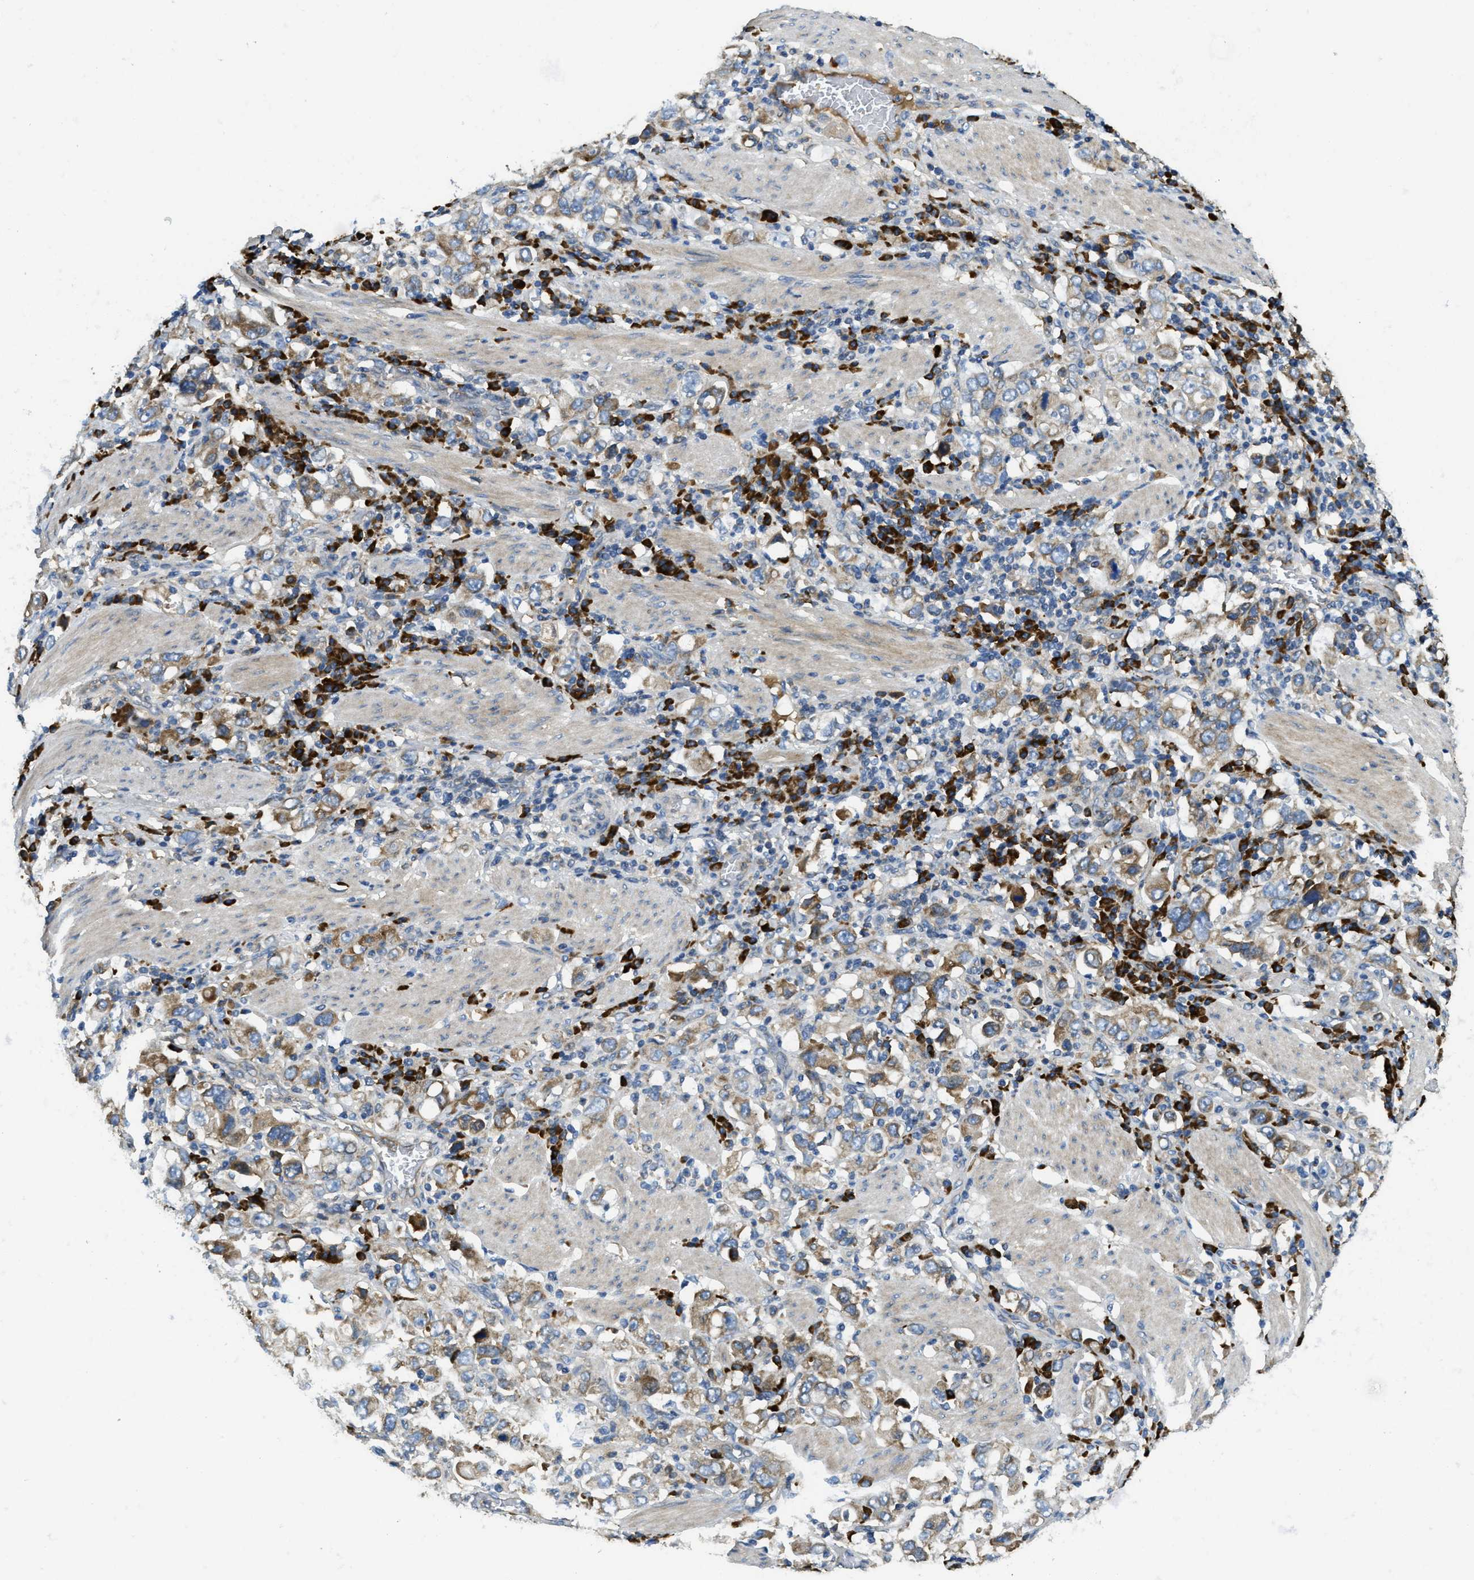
{"staining": {"intensity": "weak", "quantity": "25%-75%", "location": "cytoplasmic/membranous"}, "tissue": "stomach cancer", "cell_type": "Tumor cells", "image_type": "cancer", "snomed": [{"axis": "morphology", "description": "Adenocarcinoma, NOS"}, {"axis": "topography", "description": "Stomach, upper"}], "caption": "Immunohistochemistry (IHC) (DAB (3,3'-diaminobenzidine)) staining of human stomach cancer (adenocarcinoma) demonstrates weak cytoplasmic/membranous protein expression in approximately 25%-75% of tumor cells.", "gene": "SSR1", "patient": {"sex": "male", "age": 62}}